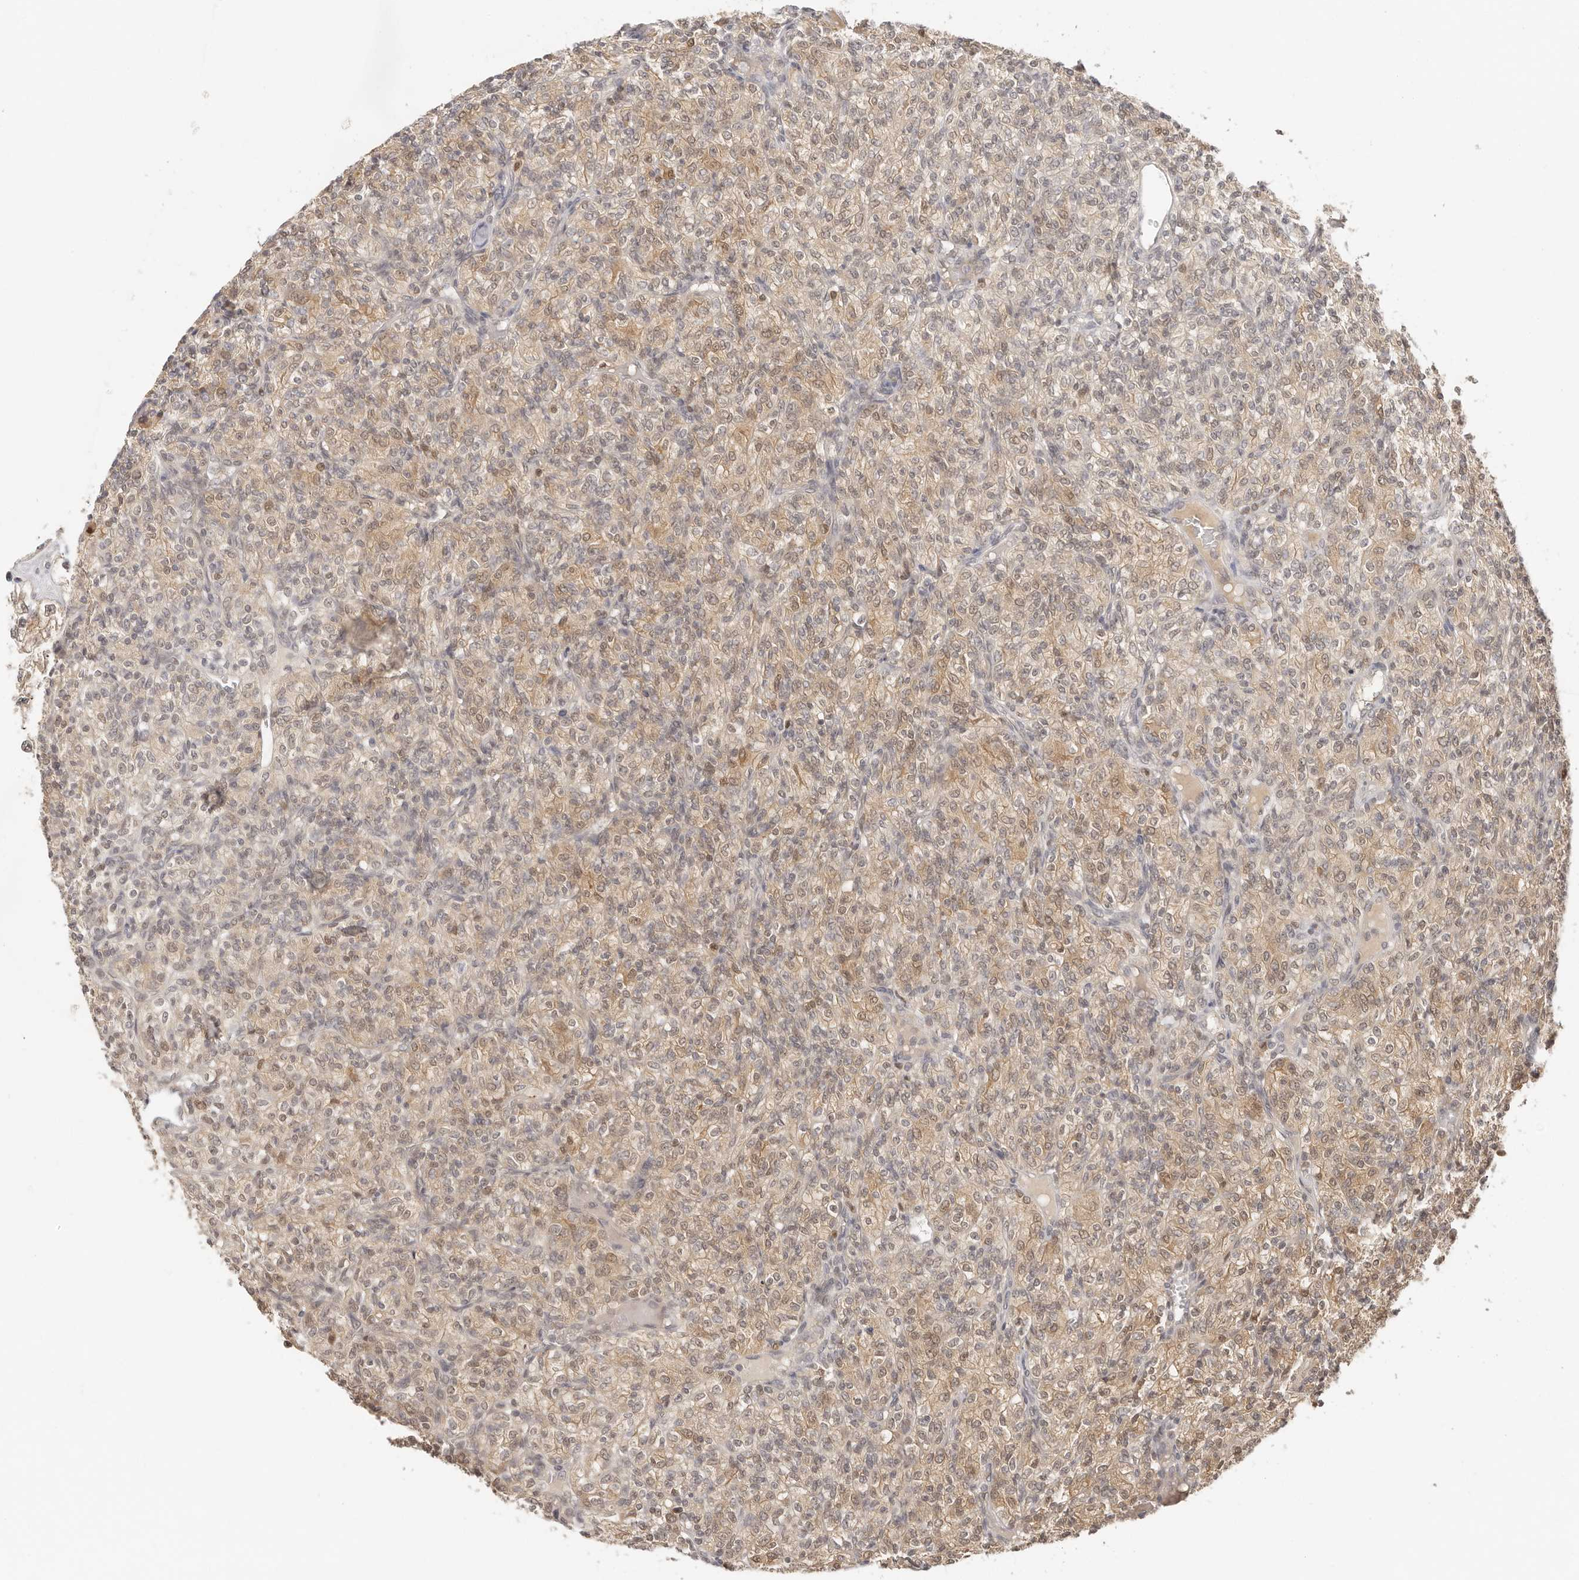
{"staining": {"intensity": "weak", "quantity": ">75%", "location": "cytoplasmic/membranous,nuclear"}, "tissue": "renal cancer", "cell_type": "Tumor cells", "image_type": "cancer", "snomed": [{"axis": "morphology", "description": "Adenocarcinoma, NOS"}, {"axis": "topography", "description": "Kidney"}], "caption": "Human renal cancer stained with a brown dye shows weak cytoplasmic/membranous and nuclear positive positivity in approximately >75% of tumor cells.", "gene": "LARP7", "patient": {"sex": "male", "age": 77}}